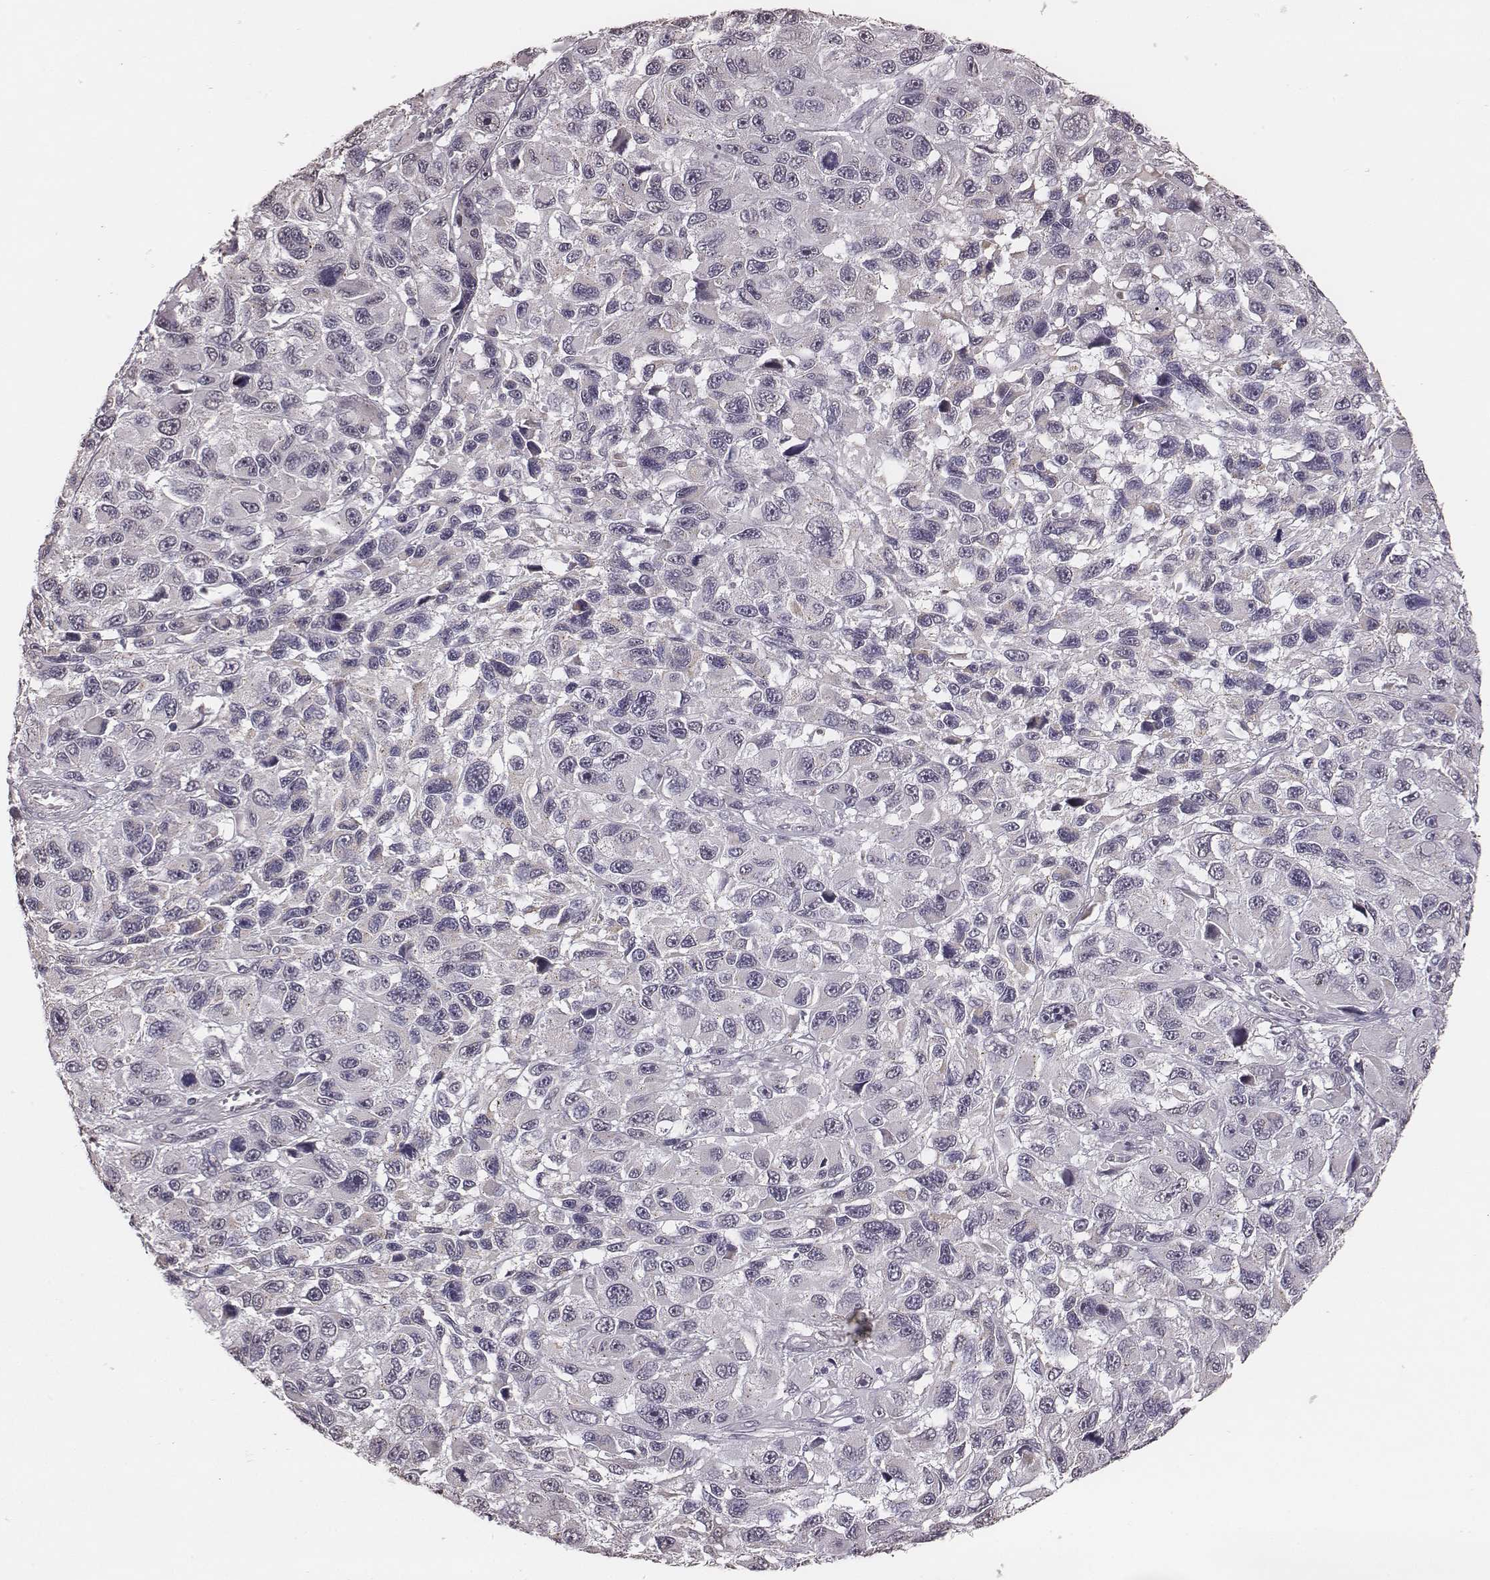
{"staining": {"intensity": "weak", "quantity": "<25%", "location": "cytoplasmic/membranous"}, "tissue": "melanoma", "cell_type": "Tumor cells", "image_type": "cancer", "snomed": [{"axis": "morphology", "description": "Malignant melanoma, NOS"}, {"axis": "topography", "description": "Skin"}], "caption": "This is an IHC image of melanoma. There is no staining in tumor cells.", "gene": "SLC7A4", "patient": {"sex": "male", "age": 53}}